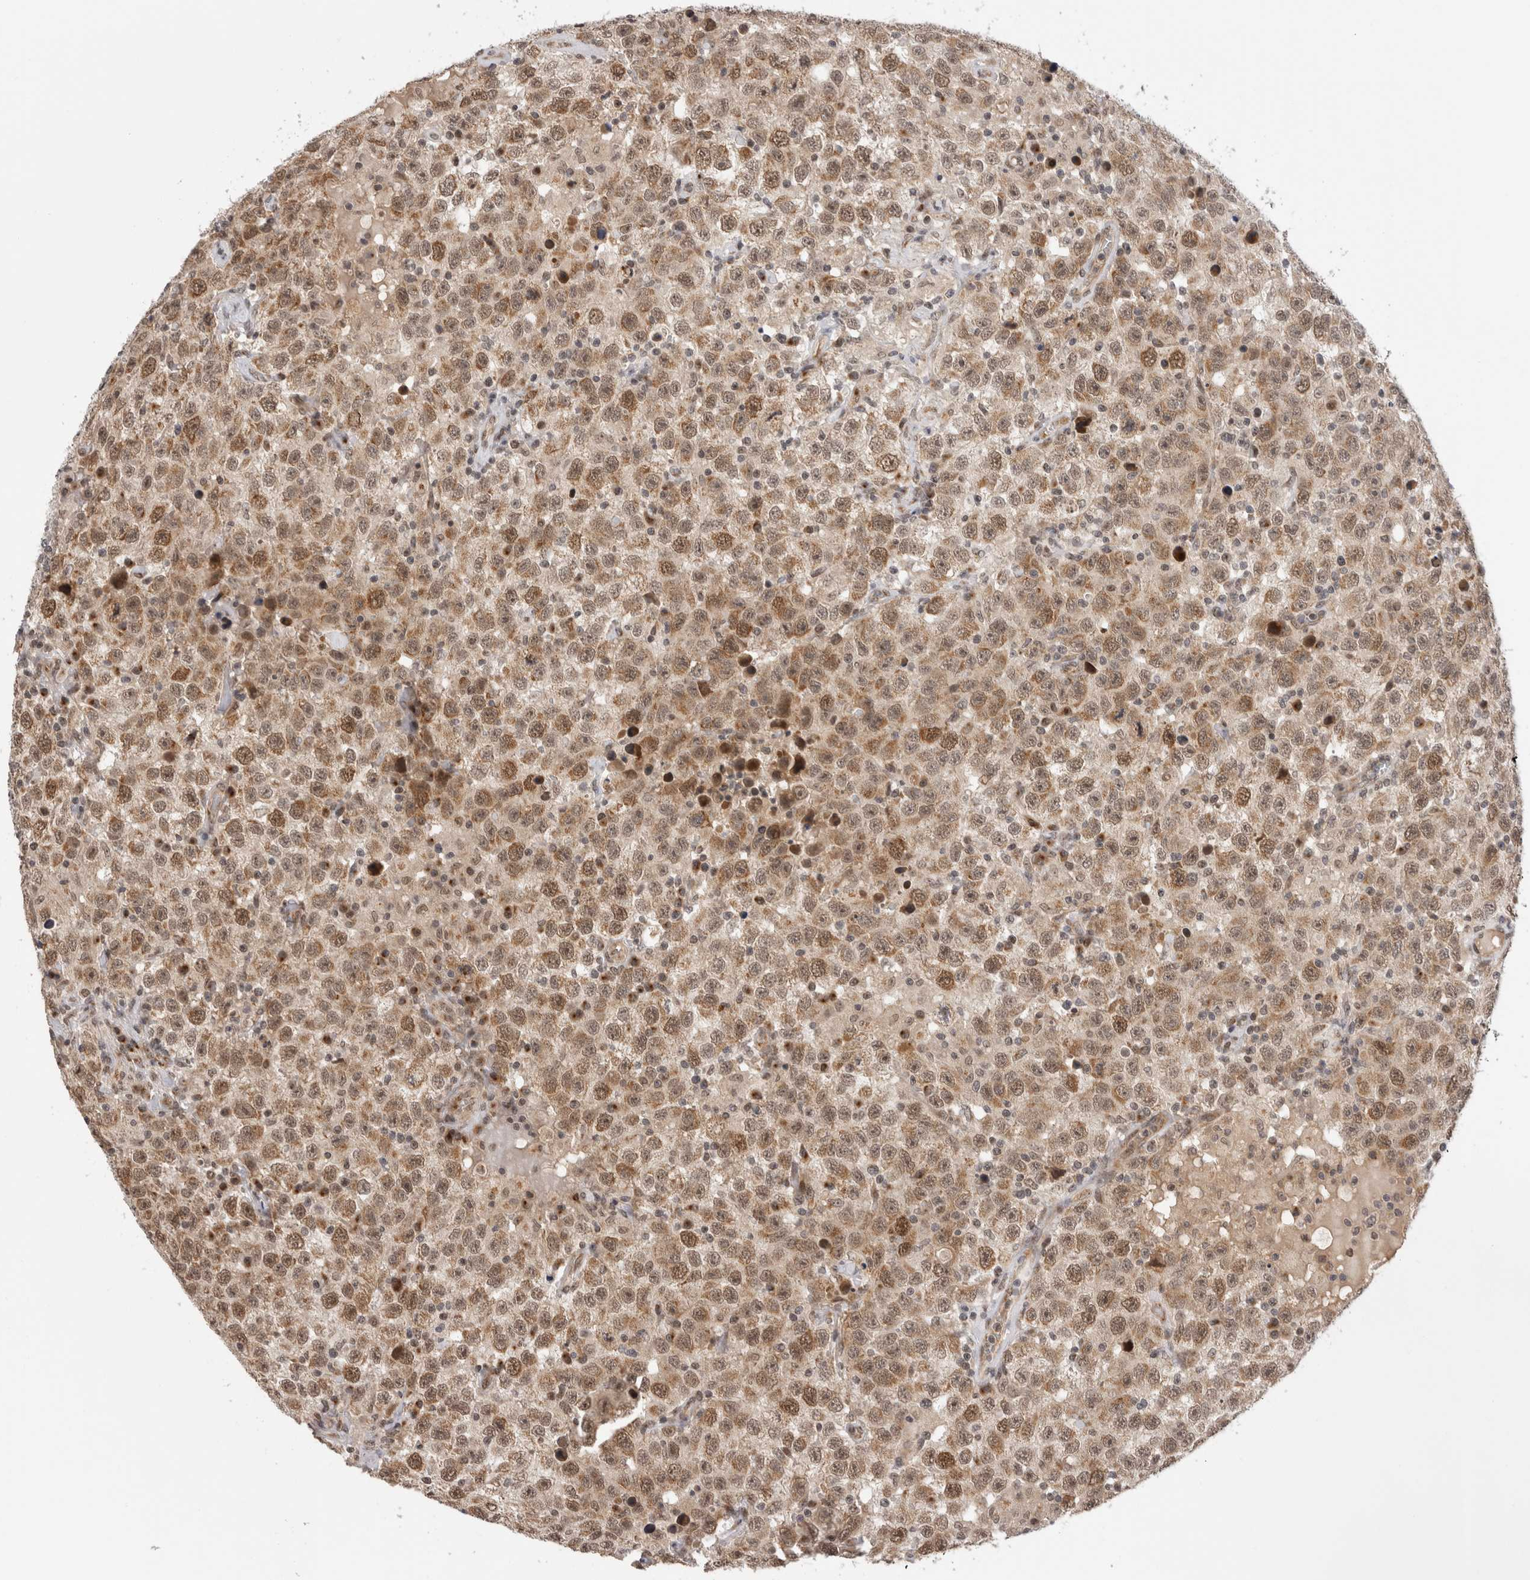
{"staining": {"intensity": "moderate", "quantity": ">75%", "location": "nuclear"}, "tissue": "testis cancer", "cell_type": "Tumor cells", "image_type": "cancer", "snomed": [{"axis": "morphology", "description": "Seminoma, NOS"}, {"axis": "topography", "description": "Testis"}], "caption": "Immunohistochemical staining of human seminoma (testis) demonstrates moderate nuclear protein staining in approximately >75% of tumor cells.", "gene": "TMEM65", "patient": {"sex": "male", "age": 41}}